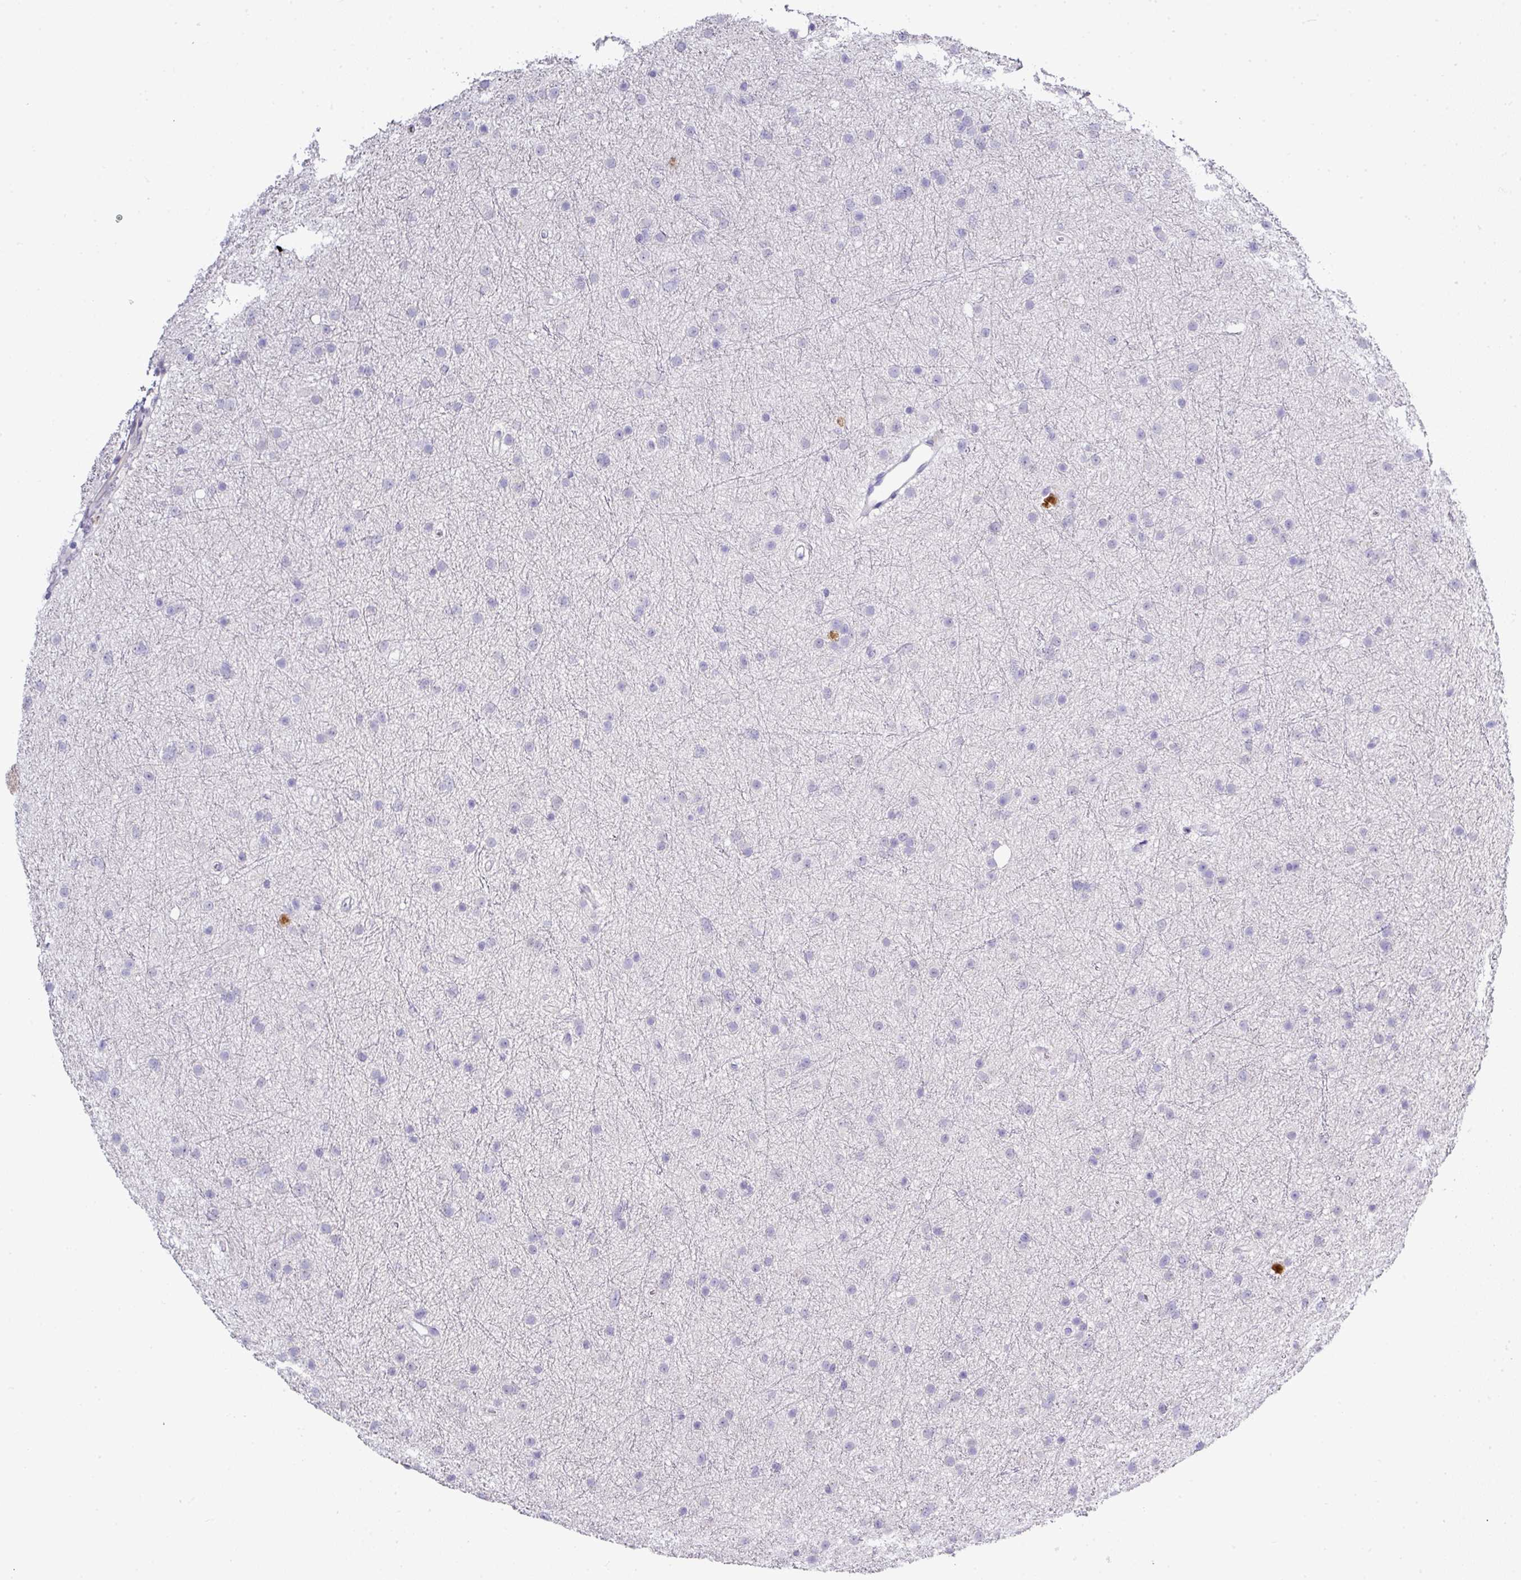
{"staining": {"intensity": "negative", "quantity": "none", "location": "none"}, "tissue": "glioma", "cell_type": "Tumor cells", "image_type": "cancer", "snomed": [{"axis": "morphology", "description": "Glioma, malignant, Low grade"}, {"axis": "topography", "description": "Cerebral cortex"}], "caption": "Malignant glioma (low-grade) stained for a protein using immunohistochemistry (IHC) exhibits no staining tumor cells.", "gene": "BCL11A", "patient": {"sex": "female", "age": 39}}